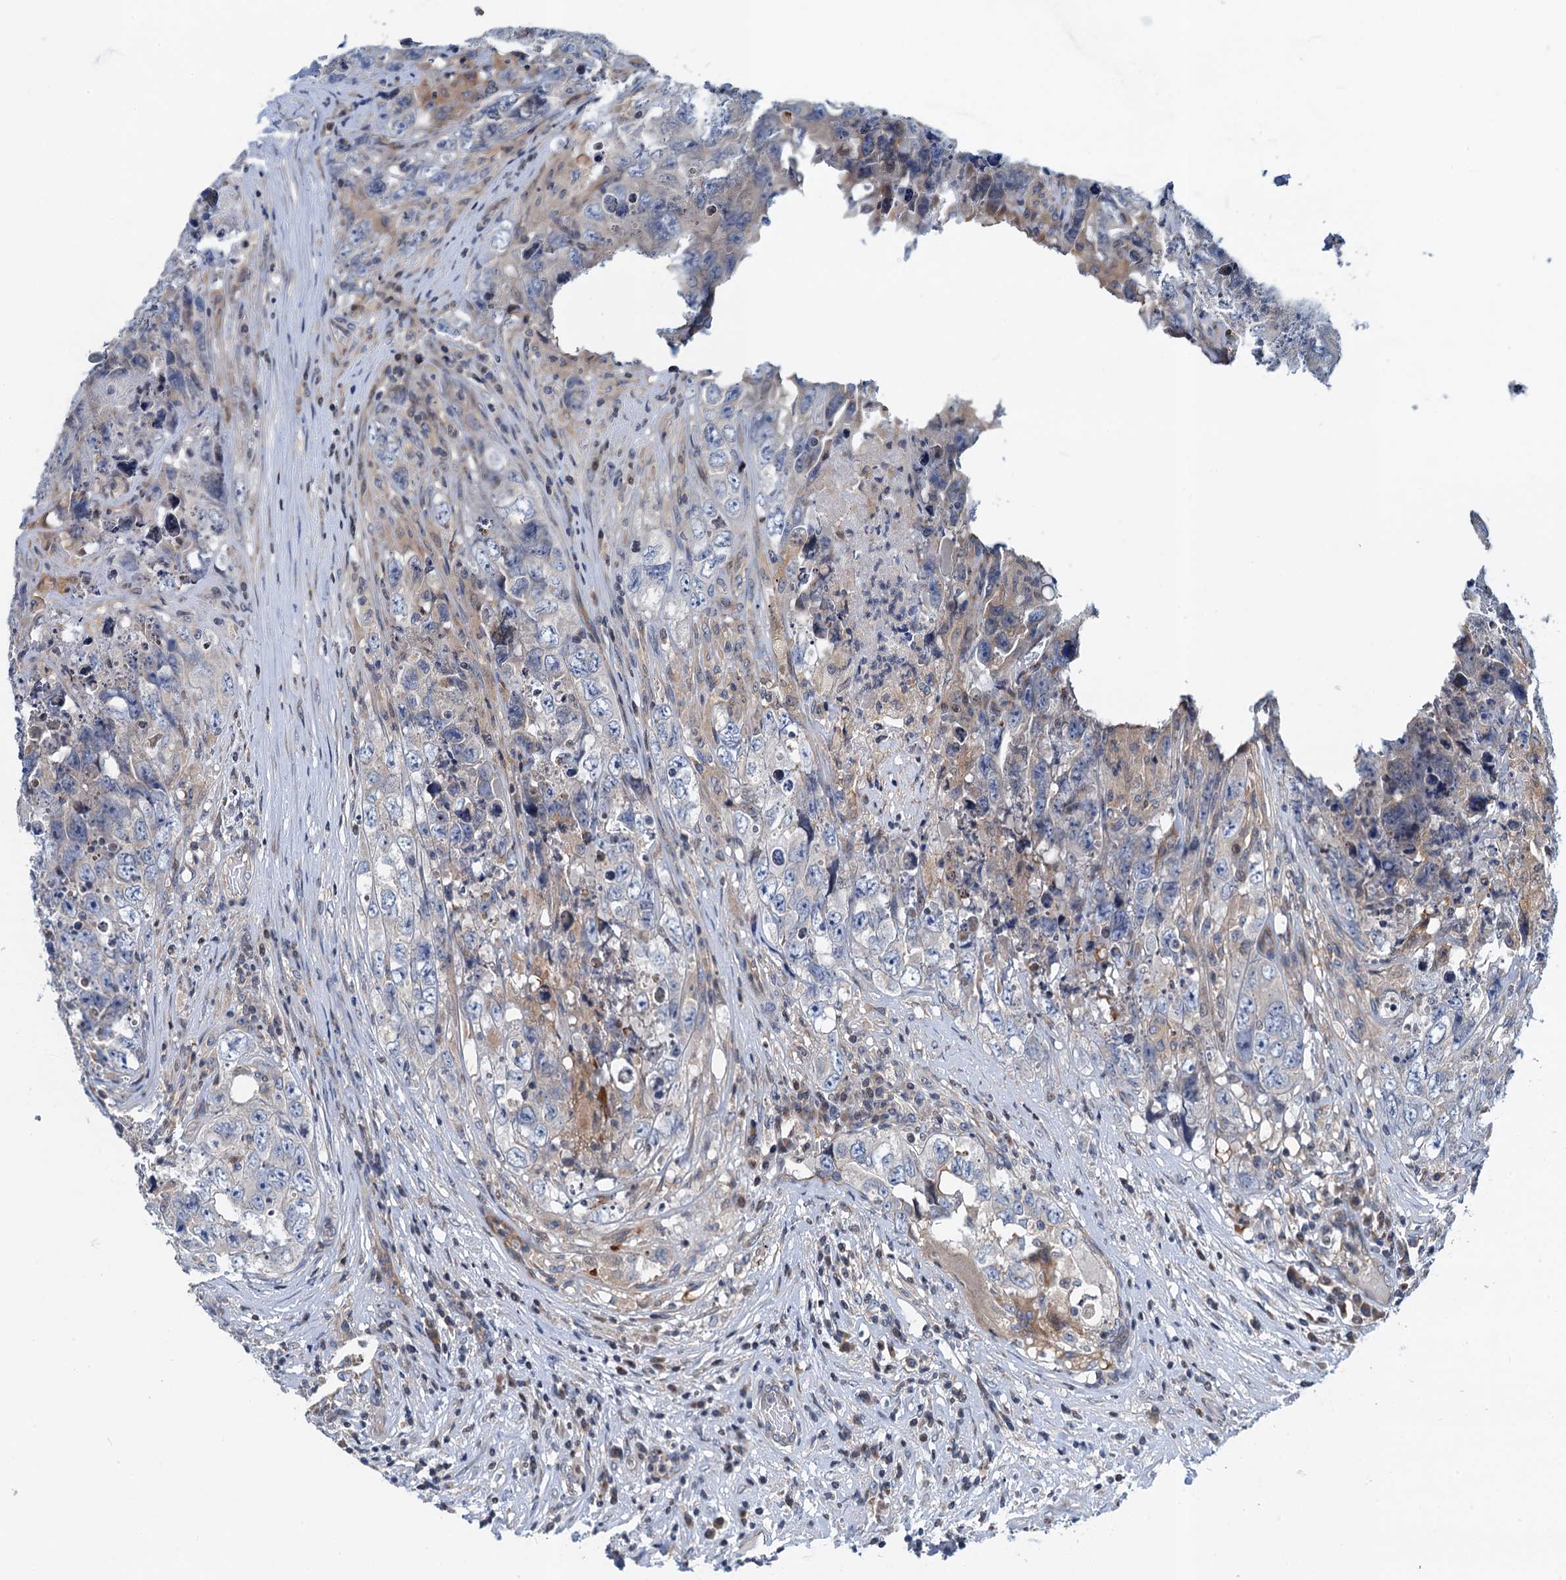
{"staining": {"intensity": "negative", "quantity": "none", "location": "none"}, "tissue": "testis cancer", "cell_type": "Tumor cells", "image_type": "cancer", "snomed": [{"axis": "morphology", "description": "Seminoma, NOS"}, {"axis": "morphology", "description": "Carcinoma, Embryonal, NOS"}, {"axis": "topography", "description": "Testis"}], "caption": "Testis cancer was stained to show a protein in brown. There is no significant staining in tumor cells. The staining is performed using DAB (3,3'-diaminobenzidine) brown chromogen with nuclei counter-stained in using hematoxylin.", "gene": "NBEA", "patient": {"sex": "male", "age": 43}}